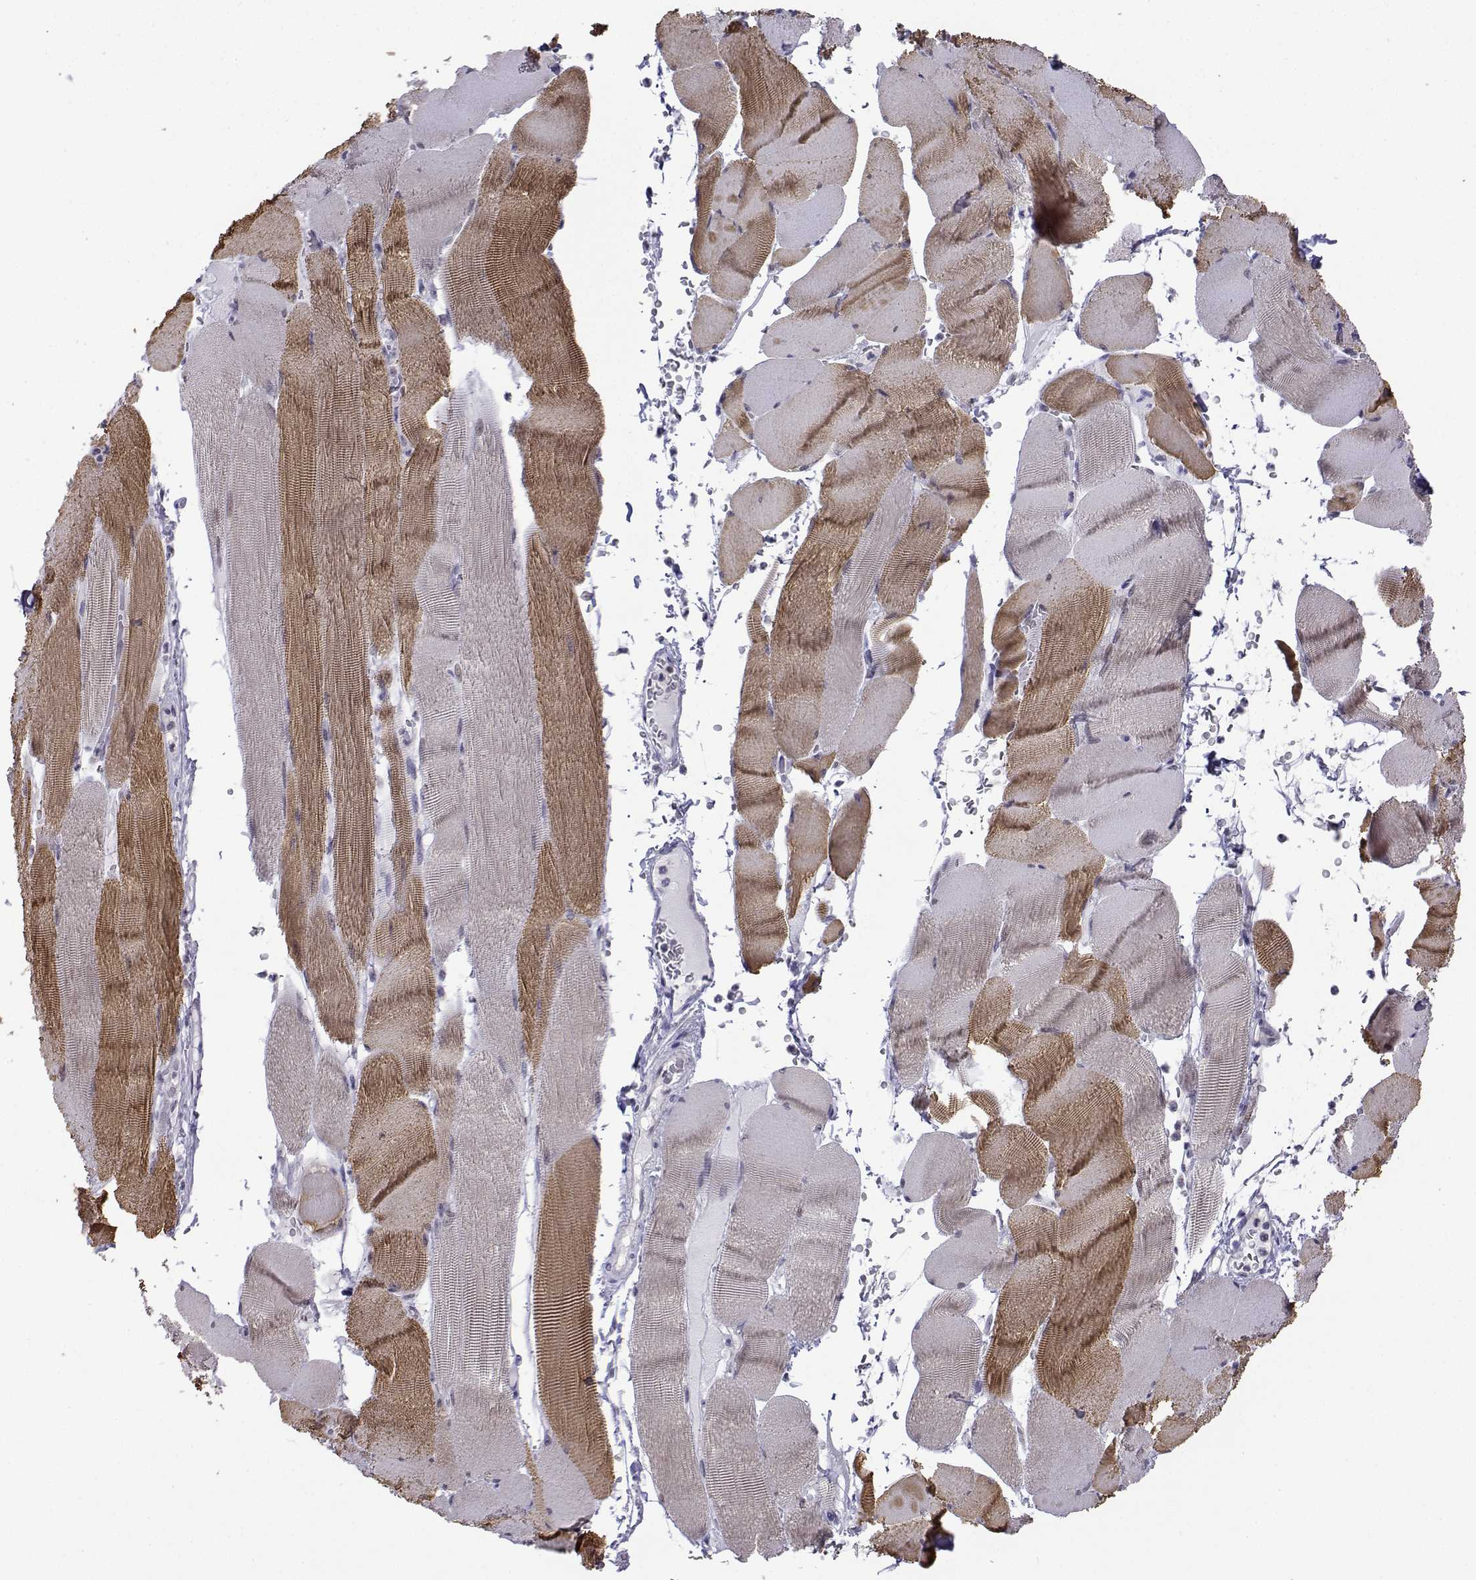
{"staining": {"intensity": "moderate", "quantity": "25%-75%", "location": "cytoplasmic/membranous"}, "tissue": "skeletal muscle", "cell_type": "Myocytes", "image_type": "normal", "snomed": [{"axis": "morphology", "description": "Normal tissue, NOS"}, {"axis": "topography", "description": "Skeletal muscle"}], "caption": "A histopathology image of skeletal muscle stained for a protein demonstrates moderate cytoplasmic/membranous brown staining in myocytes. (Stains: DAB (3,3'-diaminobenzidine) in brown, nuclei in blue, Microscopy: brightfield microscopy at high magnification).", "gene": "INCENP", "patient": {"sex": "male", "age": 56}}